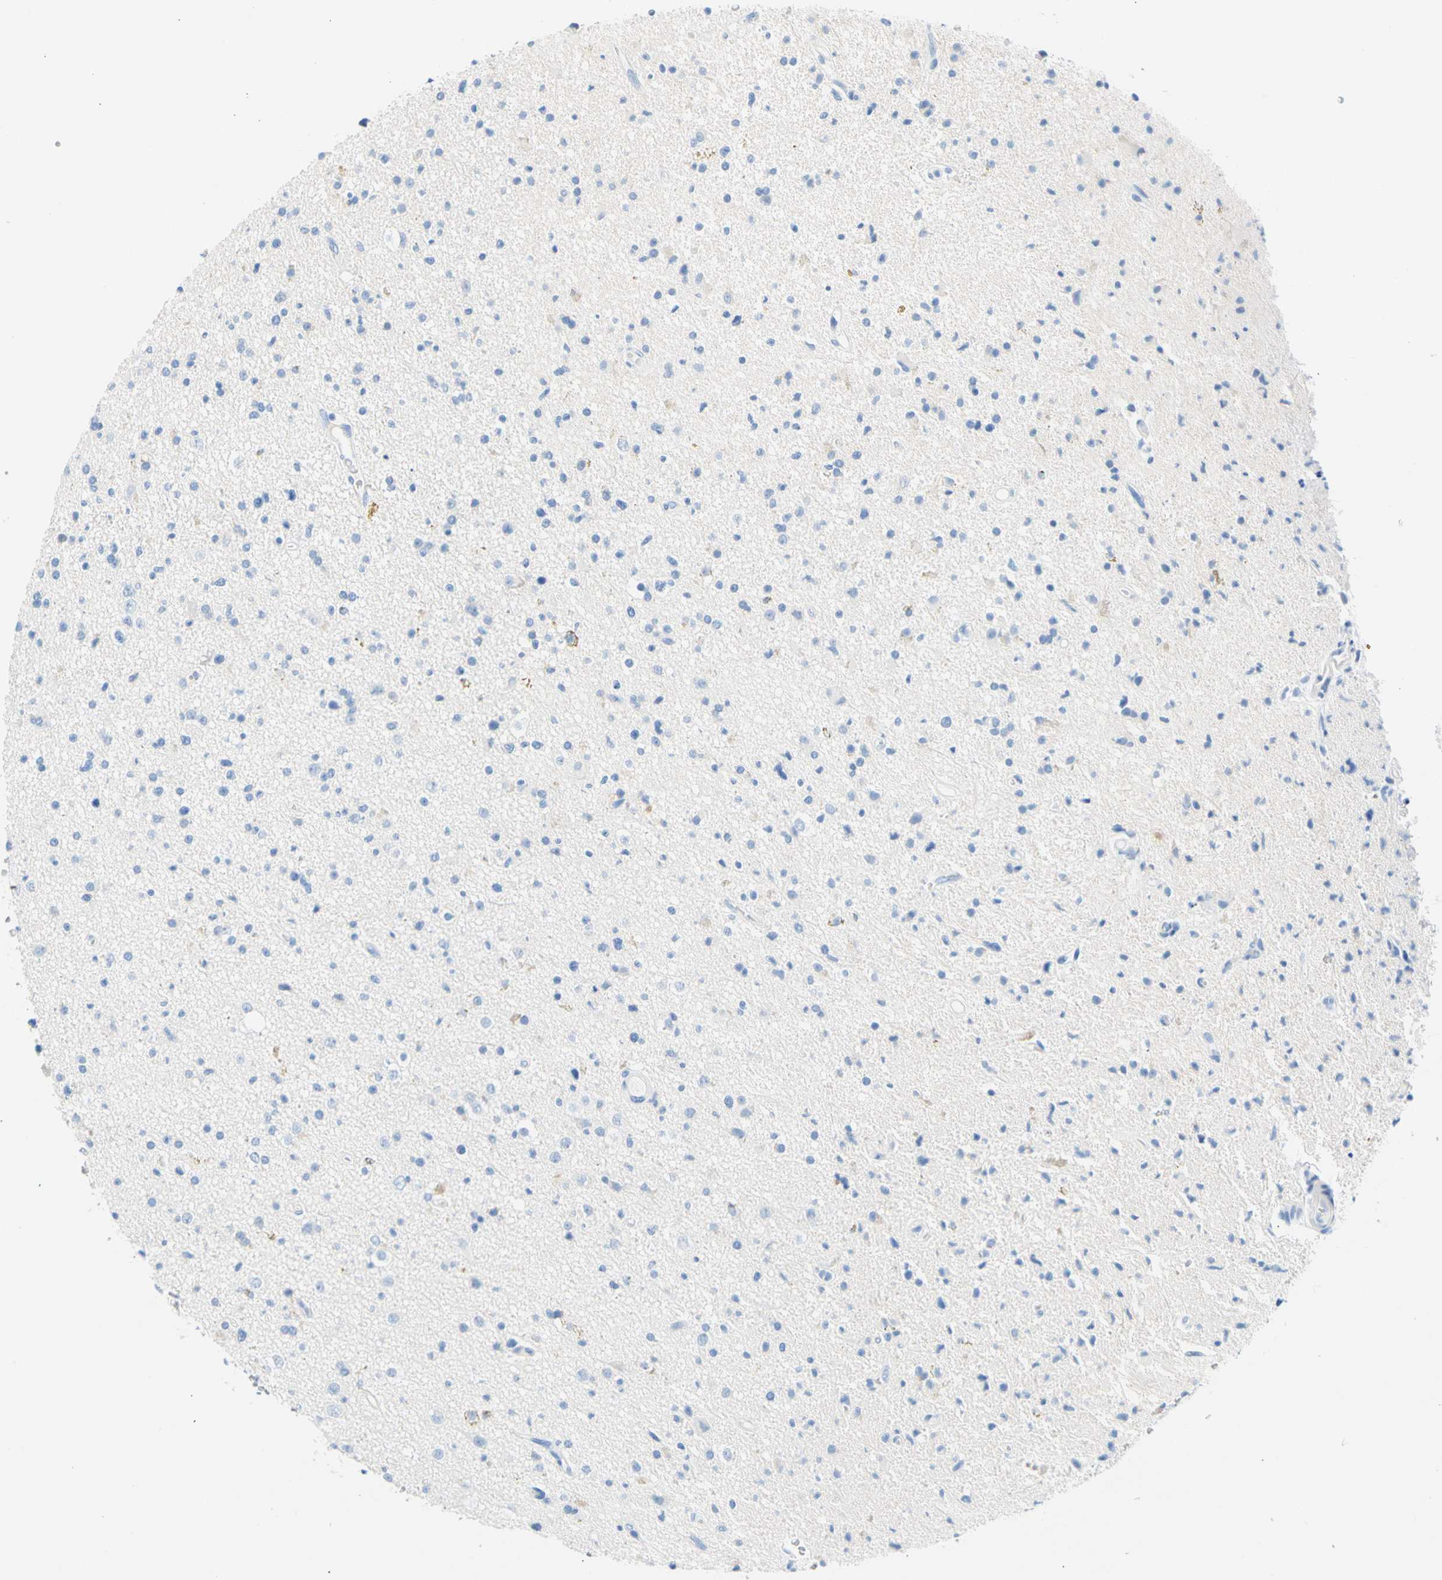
{"staining": {"intensity": "negative", "quantity": "none", "location": "none"}, "tissue": "glioma", "cell_type": "Tumor cells", "image_type": "cancer", "snomed": [{"axis": "morphology", "description": "Glioma, malignant, High grade"}, {"axis": "topography", "description": "Brain"}], "caption": "This is an immunohistochemistry (IHC) micrograph of human malignant glioma (high-grade). There is no staining in tumor cells.", "gene": "CEL", "patient": {"sex": "male", "age": 33}}